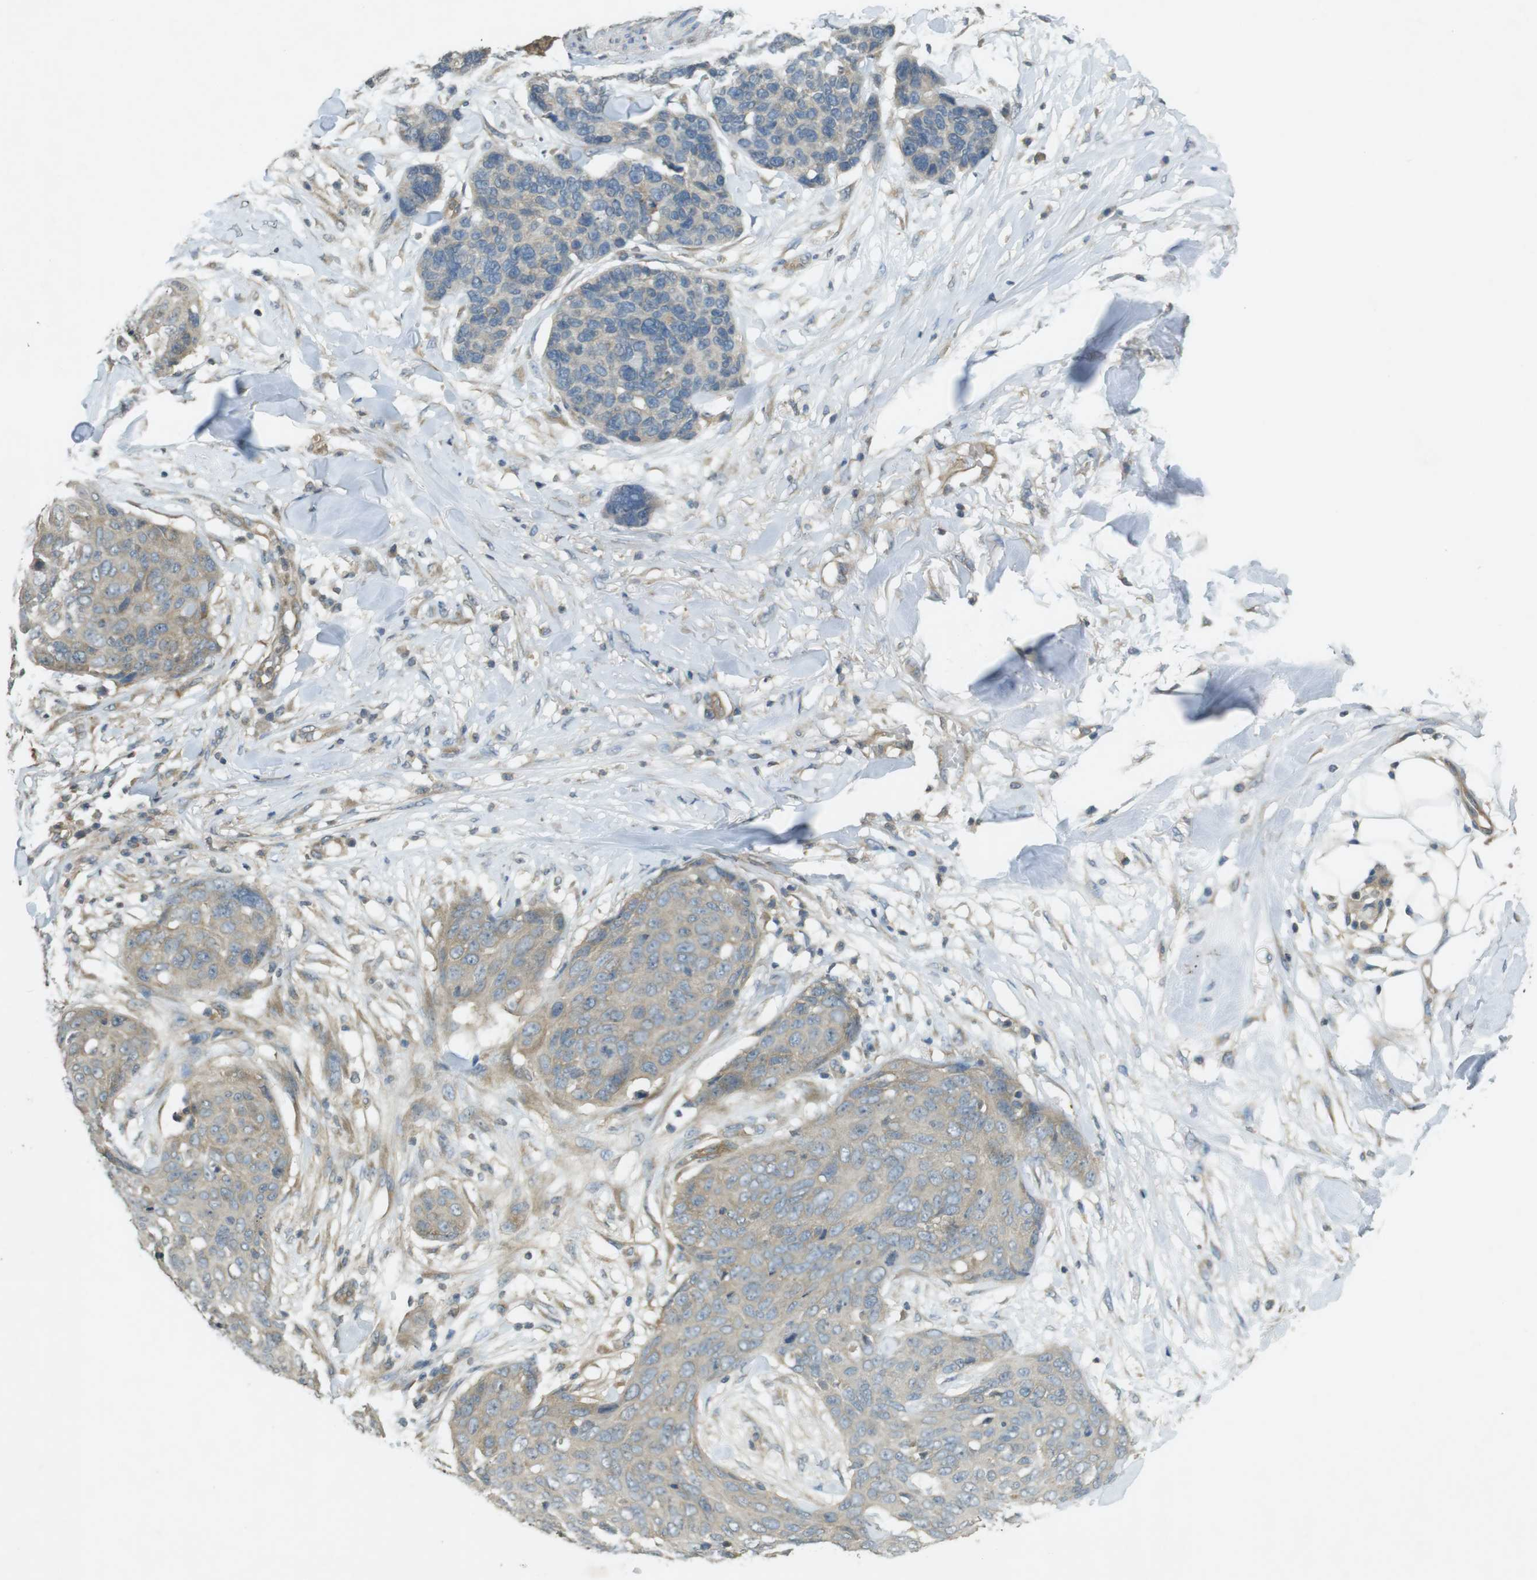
{"staining": {"intensity": "weak", "quantity": "25%-75%", "location": "cytoplasmic/membranous"}, "tissue": "skin cancer", "cell_type": "Tumor cells", "image_type": "cancer", "snomed": [{"axis": "morphology", "description": "Squamous cell carcinoma in situ, NOS"}, {"axis": "morphology", "description": "Squamous cell carcinoma, NOS"}, {"axis": "topography", "description": "Skin"}], "caption": "Immunohistochemistry histopathology image of skin squamous cell carcinoma in situ stained for a protein (brown), which demonstrates low levels of weak cytoplasmic/membranous staining in approximately 25%-75% of tumor cells.", "gene": "KIF5B", "patient": {"sex": "male", "age": 93}}